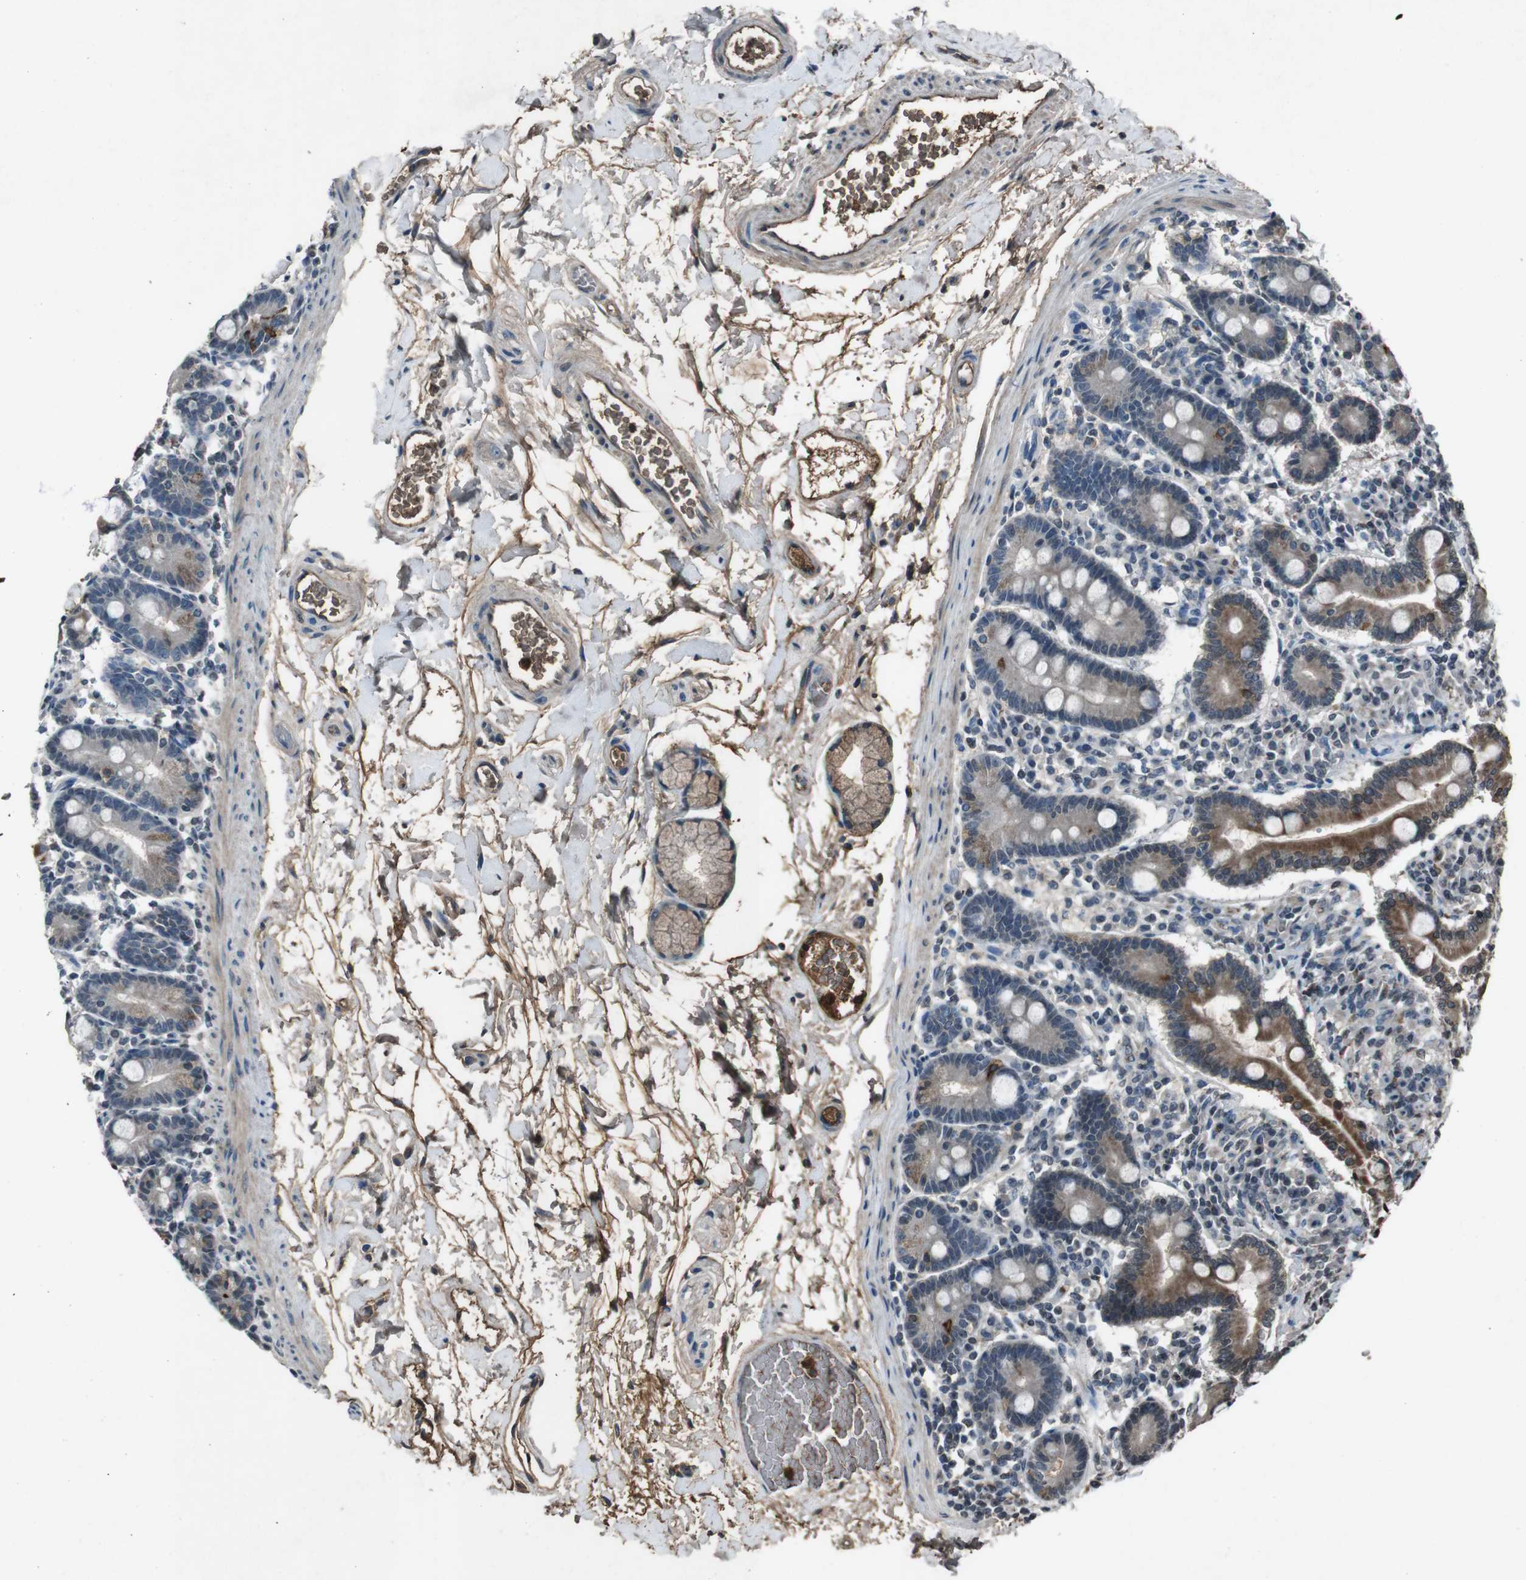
{"staining": {"intensity": "strong", "quantity": ">75%", "location": "cytoplasmic/membranous"}, "tissue": "duodenum", "cell_type": "Glandular cells", "image_type": "normal", "snomed": [{"axis": "morphology", "description": "Normal tissue, NOS"}, {"axis": "topography", "description": "Duodenum"}], "caption": "Duodenum was stained to show a protein in brown. There is high levels of strong cytoplasmic/membranous staining in approximately >75% of glandular cells. (IHC, brightfield microscopy, high magnification).", "gene": "UGT1A6", "patient": {"sex": "male", "age": 54}}